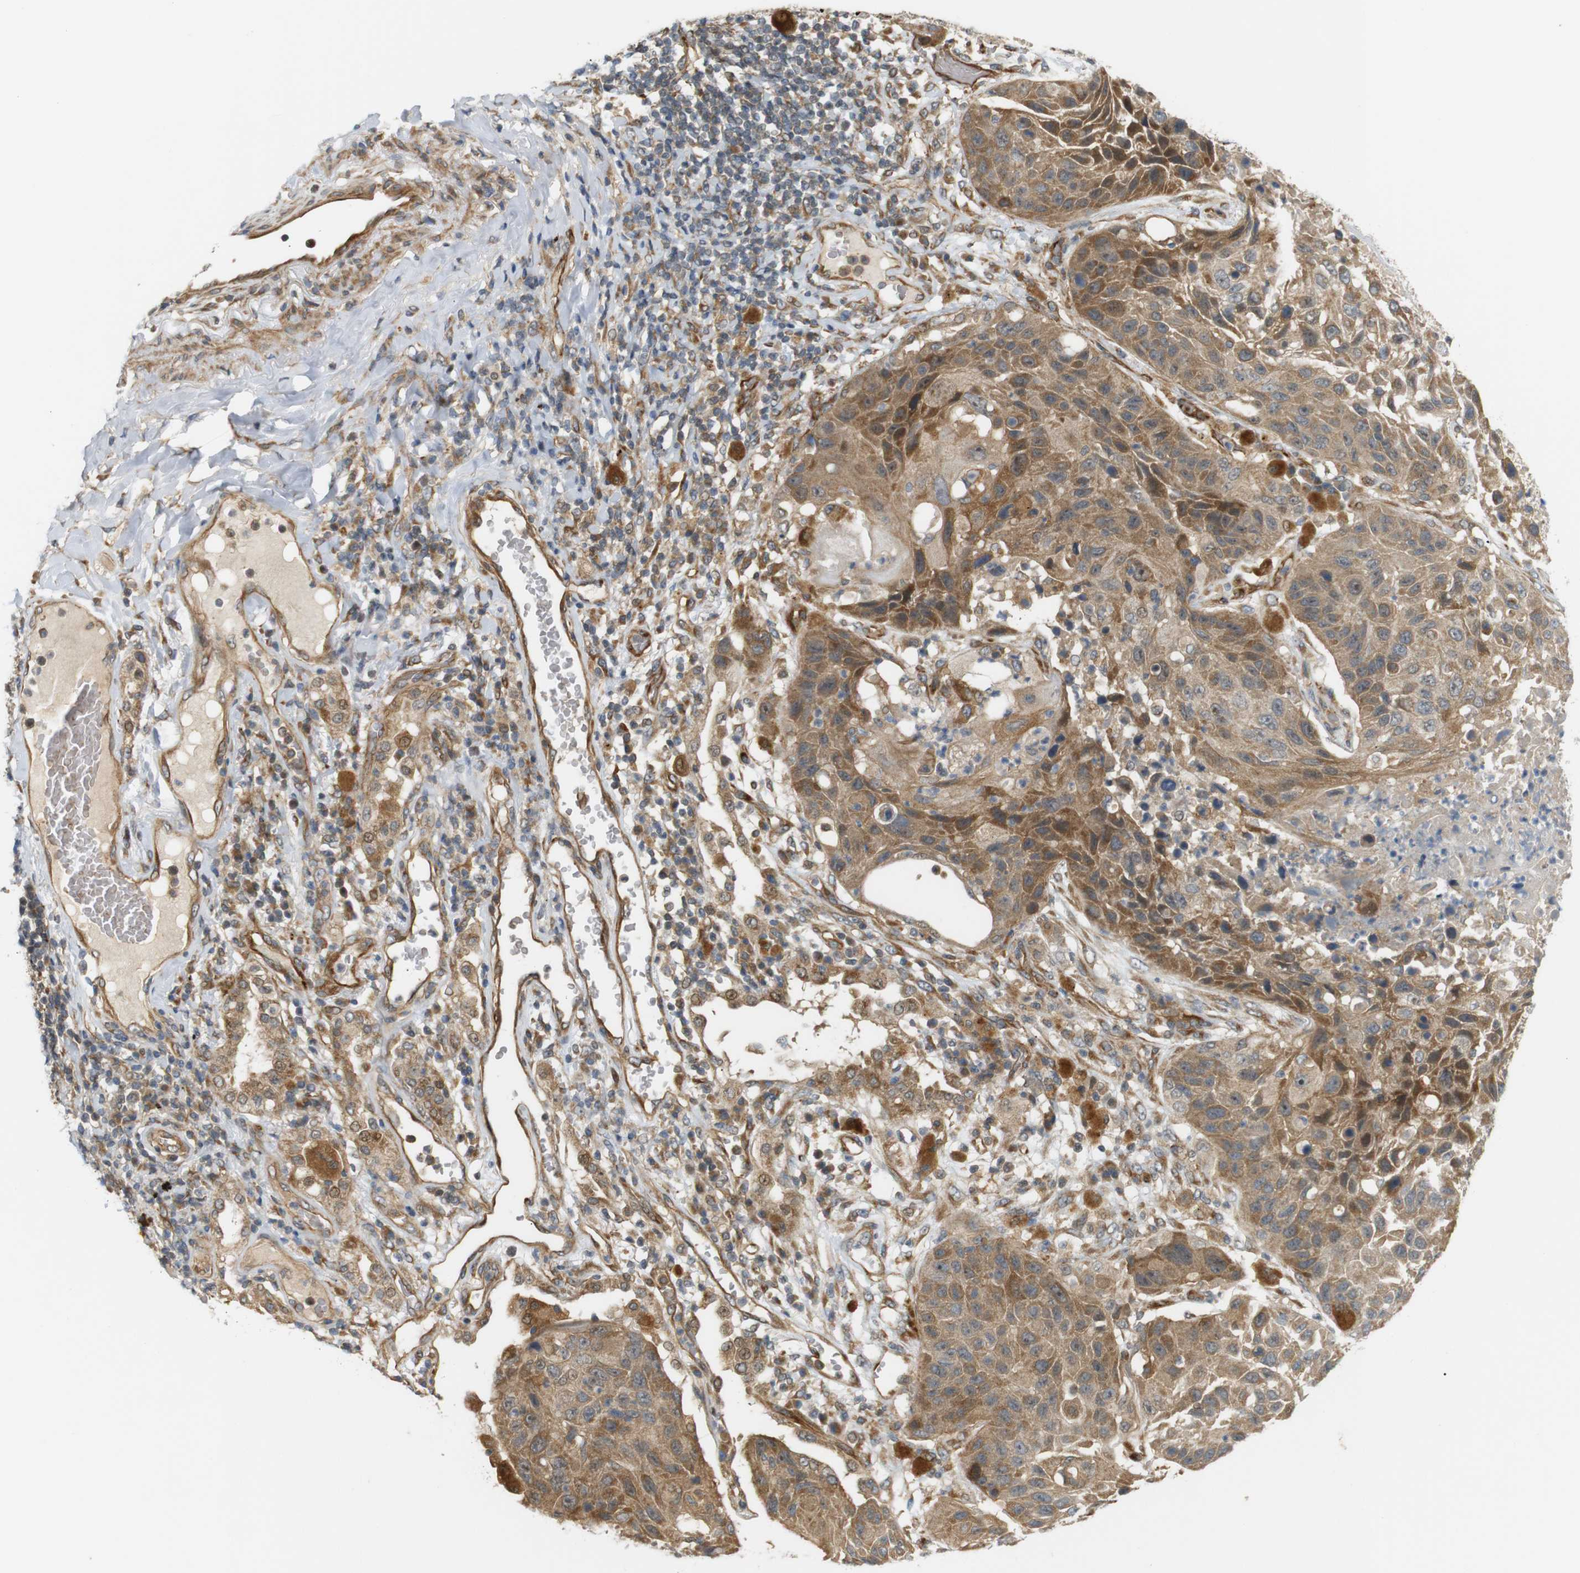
{"staining": {"intensity": "moderate", "quantity": ">75%", "location": "cytoplasmic/membranous"}, "tissue": "lung cancer", "cell_type": "Tumor cells", "image_type": "cancer", "snomed": [{"axis": "morphology", "description": "Squamous cell carcinoma, NOS"}, {"axis": "topography", "description": "Lung"}], "caption": "Tumor cells show moderate cytoplasmic/membranous expression in approximately >75% of cells in lung cancer.", "gene": "RPTOR", "patient": {"sex": "male", "age": 57}}